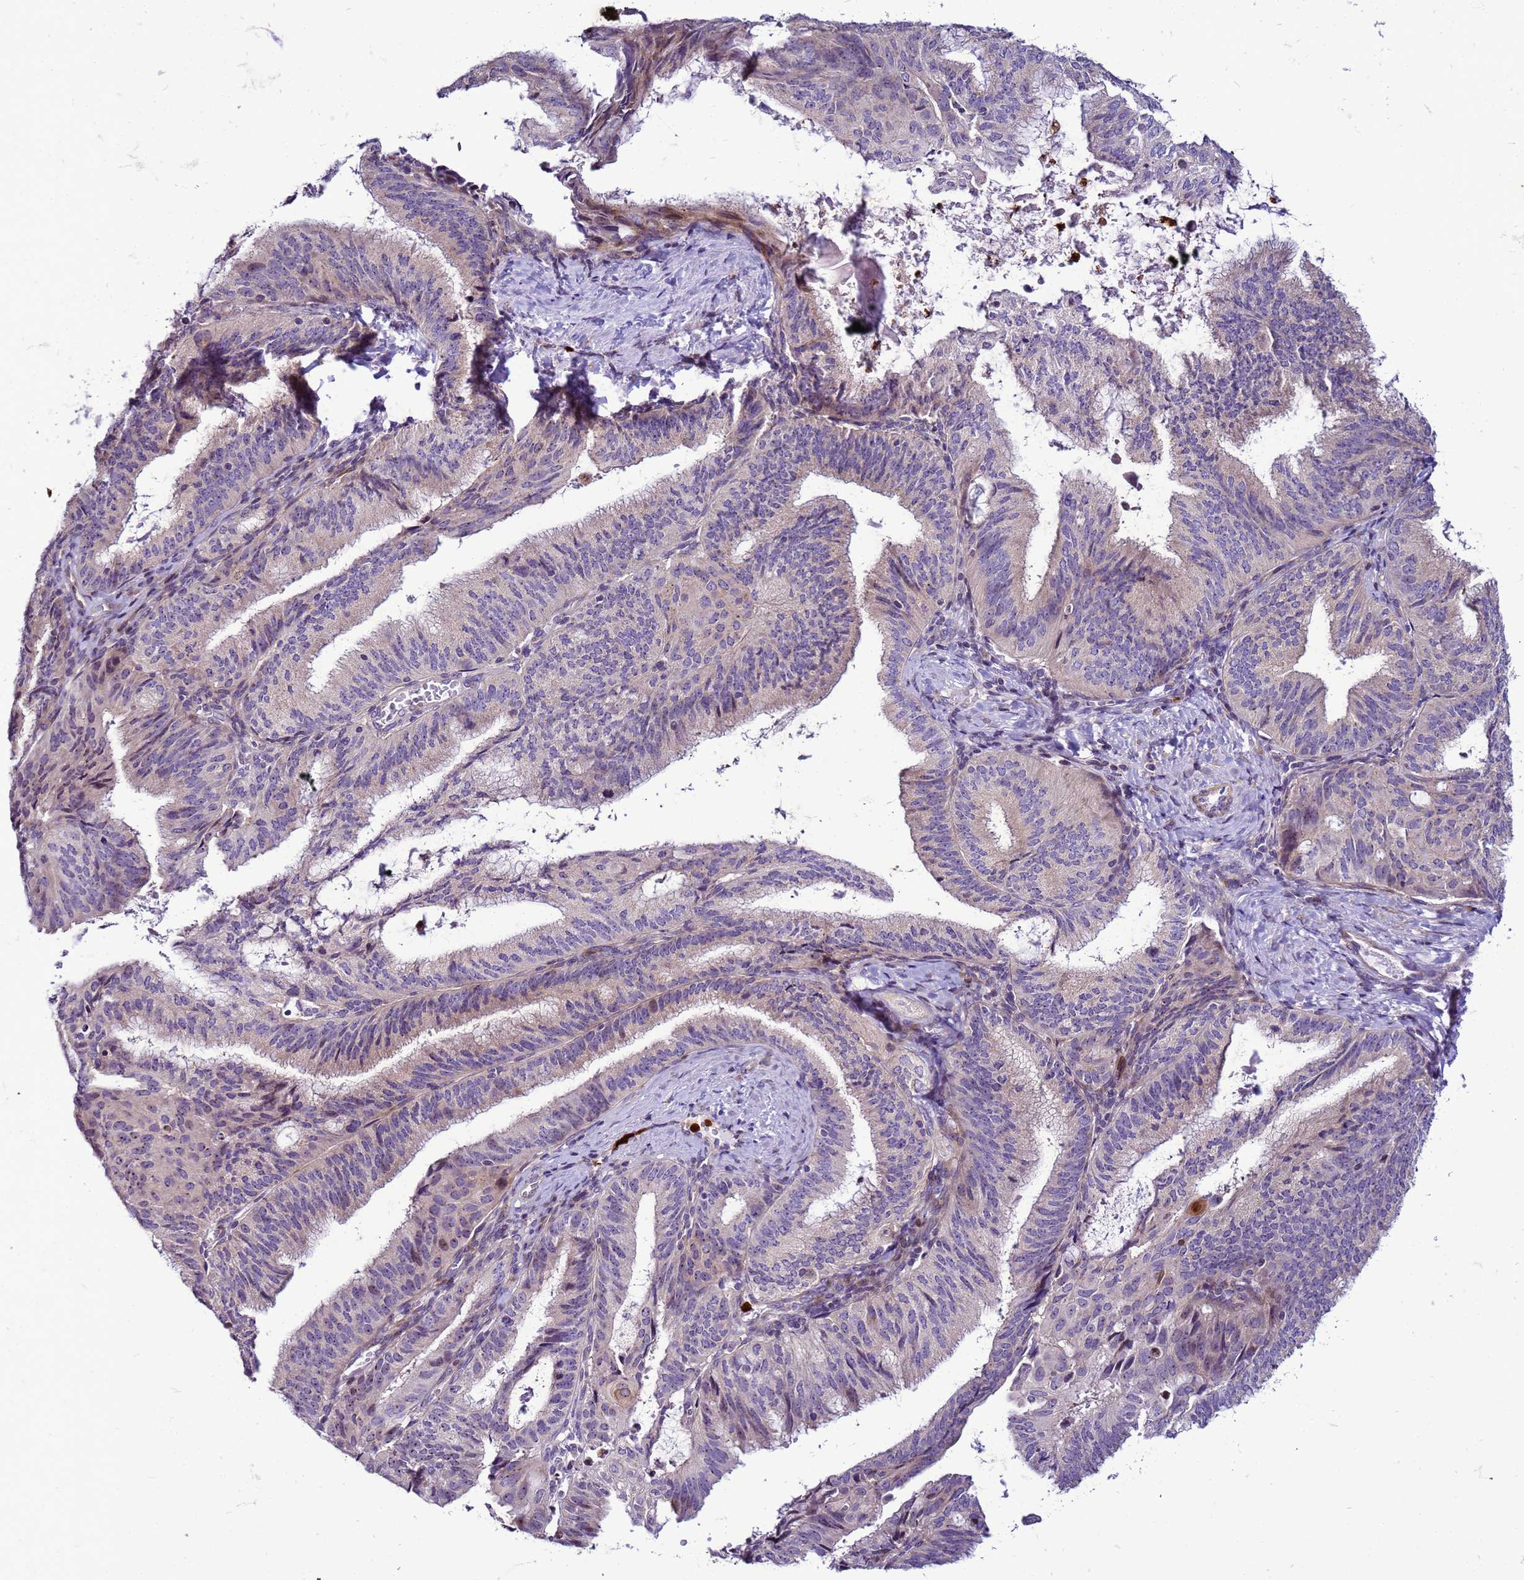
{"staining": {"intensity": "negative", "quantity": "none", "location": "none"}, "tissue": "endometrial cancer", "cell_type": "Tumor cells", "image_type": "cancer", "snomed": [{"axis": "morphology", "description": "Adenocarcinoma, NOS"}, {"axis": "topography", "description": "Endometrium"}], "caption": "Tumor cells are negative for brown protein staining in endometrial cancer (adenocarcinoma).", "gene": "VPS4B", "patient": {"sex": "female", "age": 49}}